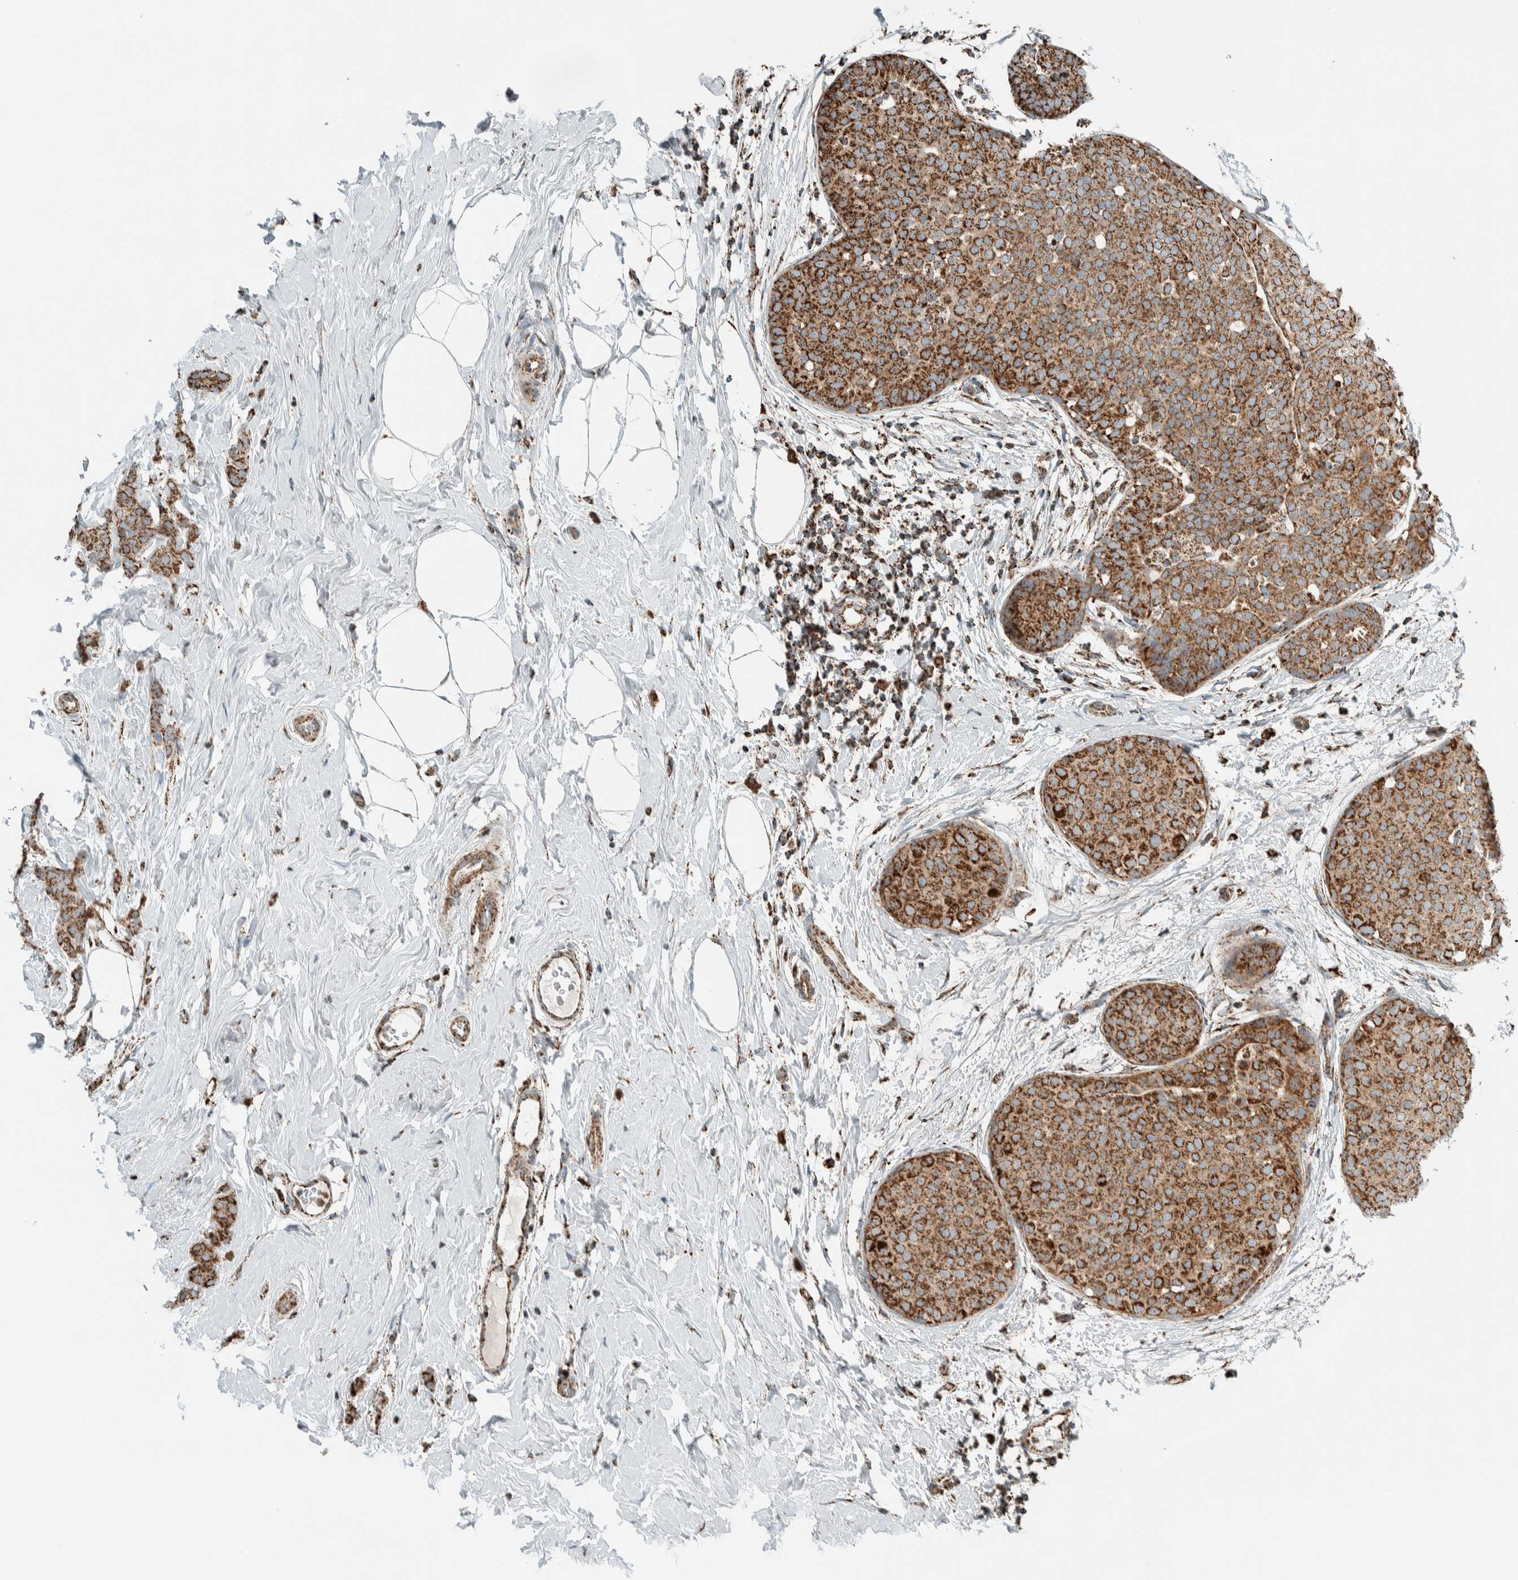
{"staining": {"intensity": "moderate", "quantity": ">75%", "location": "cytoplasmic/membranous"}, "tissue": "breast cancer", "cell_type": "Tumor cells", "image_type": "cancer", "snomed": [{"axis": "morphology", "description": "Lobular carcinoma, in situ"}, {"axis": "morphology", "description": "Lobular carcinoma"}, {"axis": "topography", "description": "Breast"}], "caption": "This image displays breast cancer (lobular carcinoma in situ) stained with immunohistochemistry to label a protein in brown. The cytoplasmic/membranous of tumor cells show moderate positivity for the protein. Nuclei are counter-stained blue.", "gene": "ZNF454", "patient": {"sex": "female", "age": 41}}